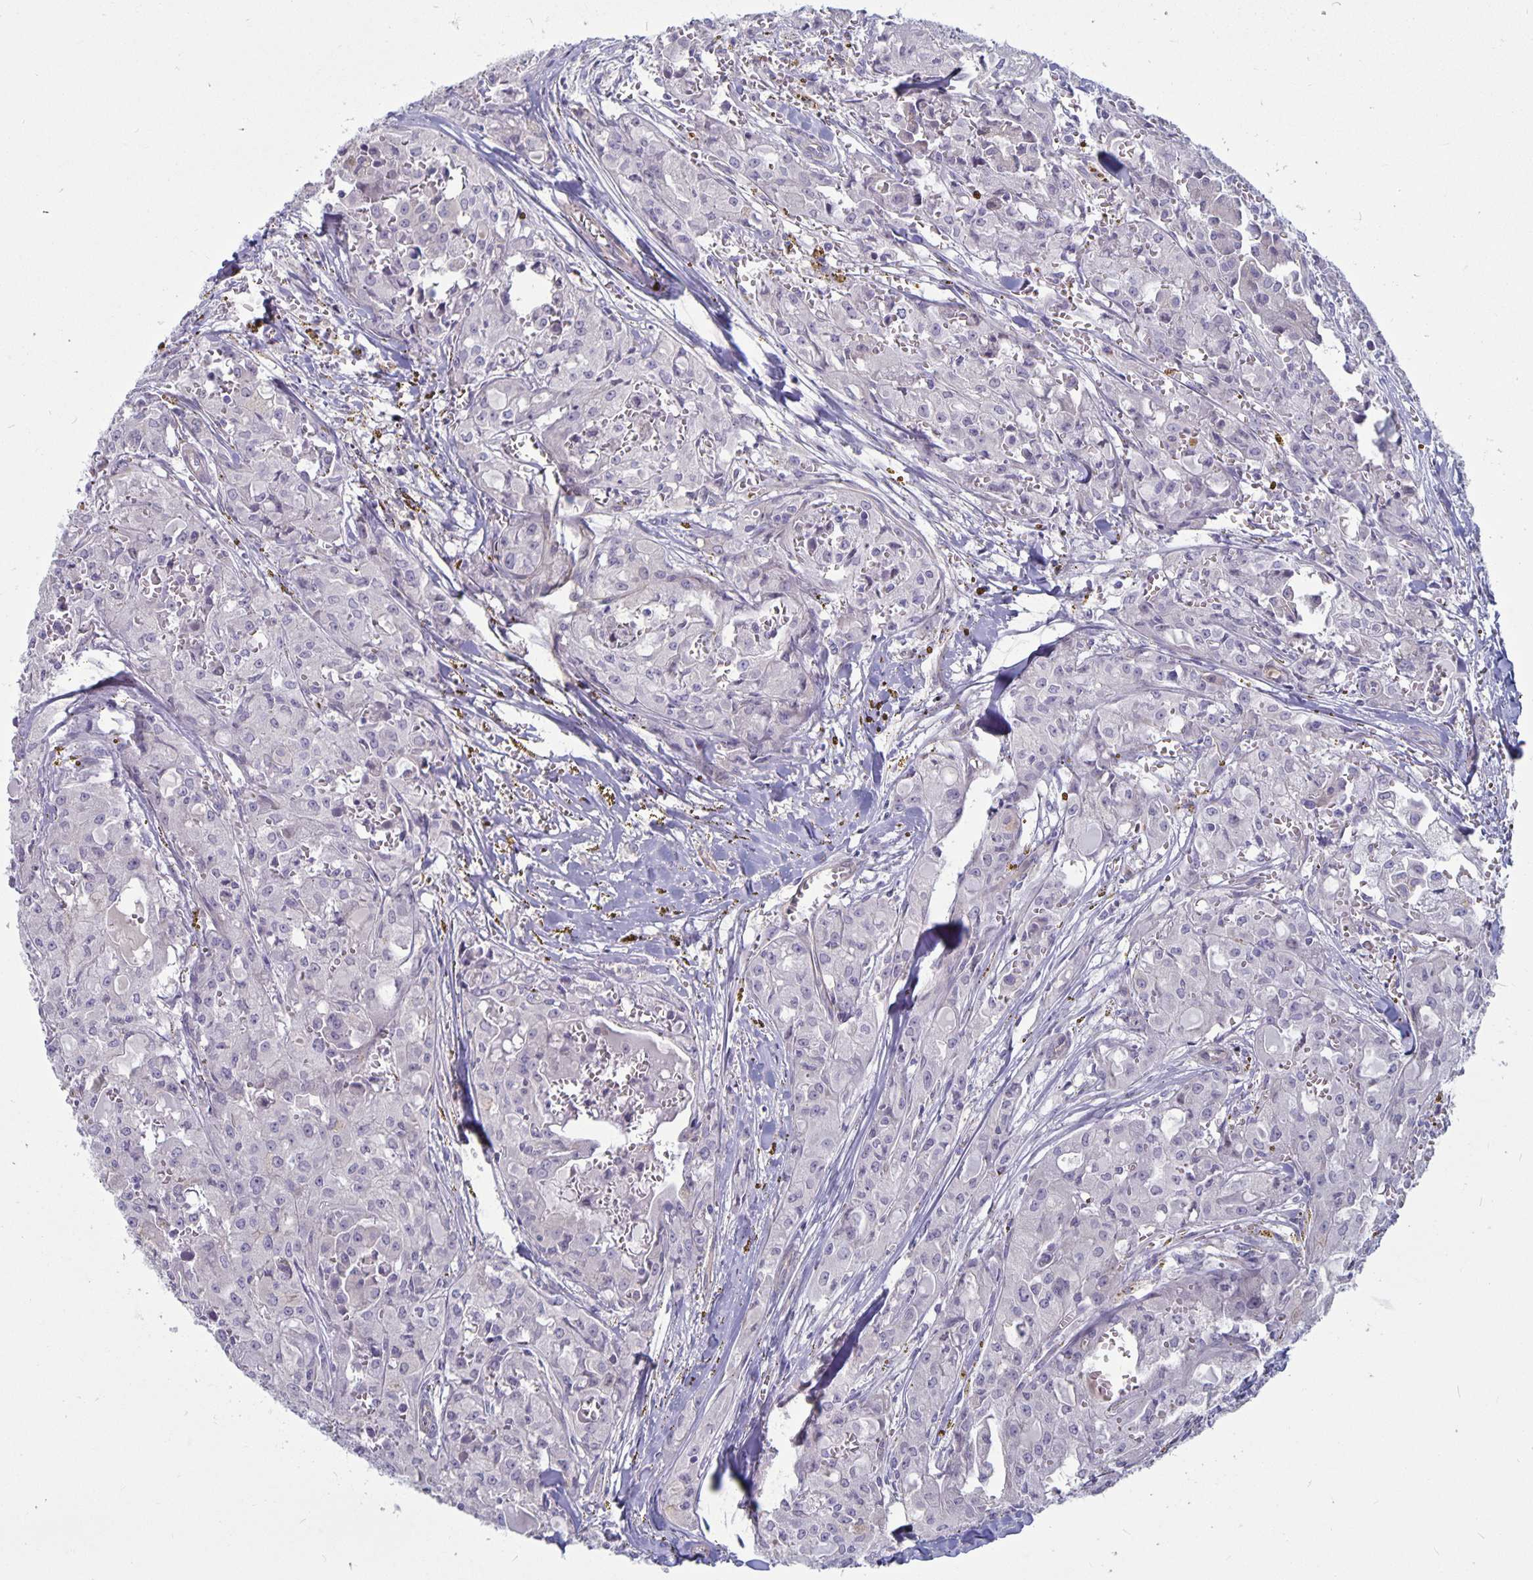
{"staining": {"intensity": "negative", "quantity": "none", "location": "none"}, "tissue": "head and neck cancer", "cell_type": "Tumor cells", "image_type": "cancer", "snomed": [{"axis": "morphology", "description": "Adenocarcinoma, NOS"}, {"axis": "topography", "description": "Head-Neck"}], "caption": "Tumor cells are negative for brown protein staining in head and neck cancer (adenocarcinoma). (IHC, brightfield microscopy, high magnification).", "gene": "PLCB3", "patient": {"sex": "male", "age": 64}}